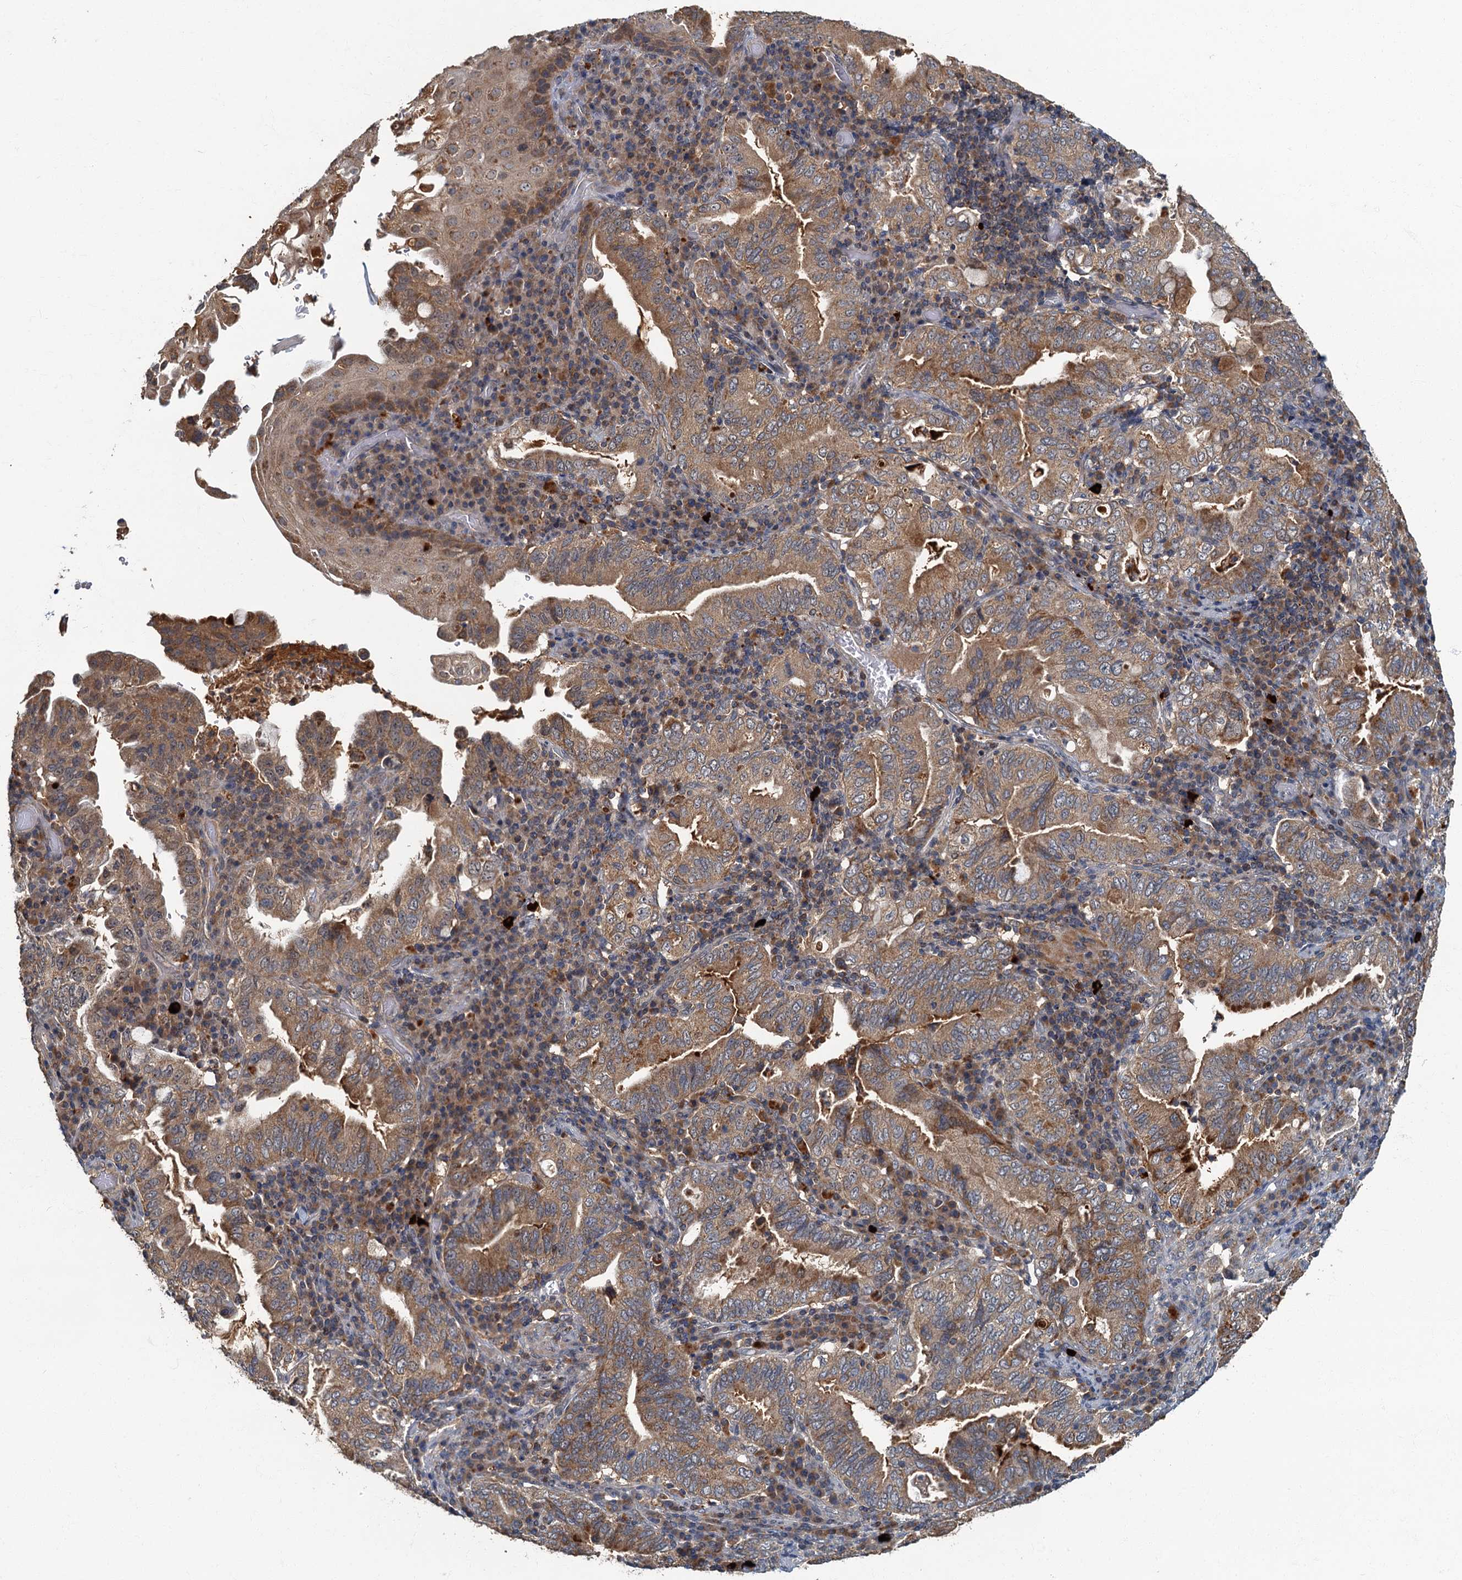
{"staining": {"intensity": "moderate", "quantity": ">75%", "location": "cytoplasmic/membranous"}, "tissue": "stomach cancer", "cell_type": "Tumor cells", "image_type": "cancer", "snomed": [{"axis": "morphology", "description": "Normal tissue, NOS"}, {"axis": "morphology", "description": "Adenocarcinoma, NOS"}, {"axis": "topography", "description": "Esophagus"}, {"axis": "topography", "description": "Stomach, upper"}, {"axis": "topography", "description": "Peripheral nerve tissue"}], "caption": "Immunohistochemical staining of human stomach adenocarcinoma exhibits medium levels of moderate cytoplasmic/membranous expression in about >75% of tumor cells. The protein of interest is shown in brown color, while the nuclei are stained blue.", "gene": "WDCP", "patient": {"sex": "male", "age": 62}}